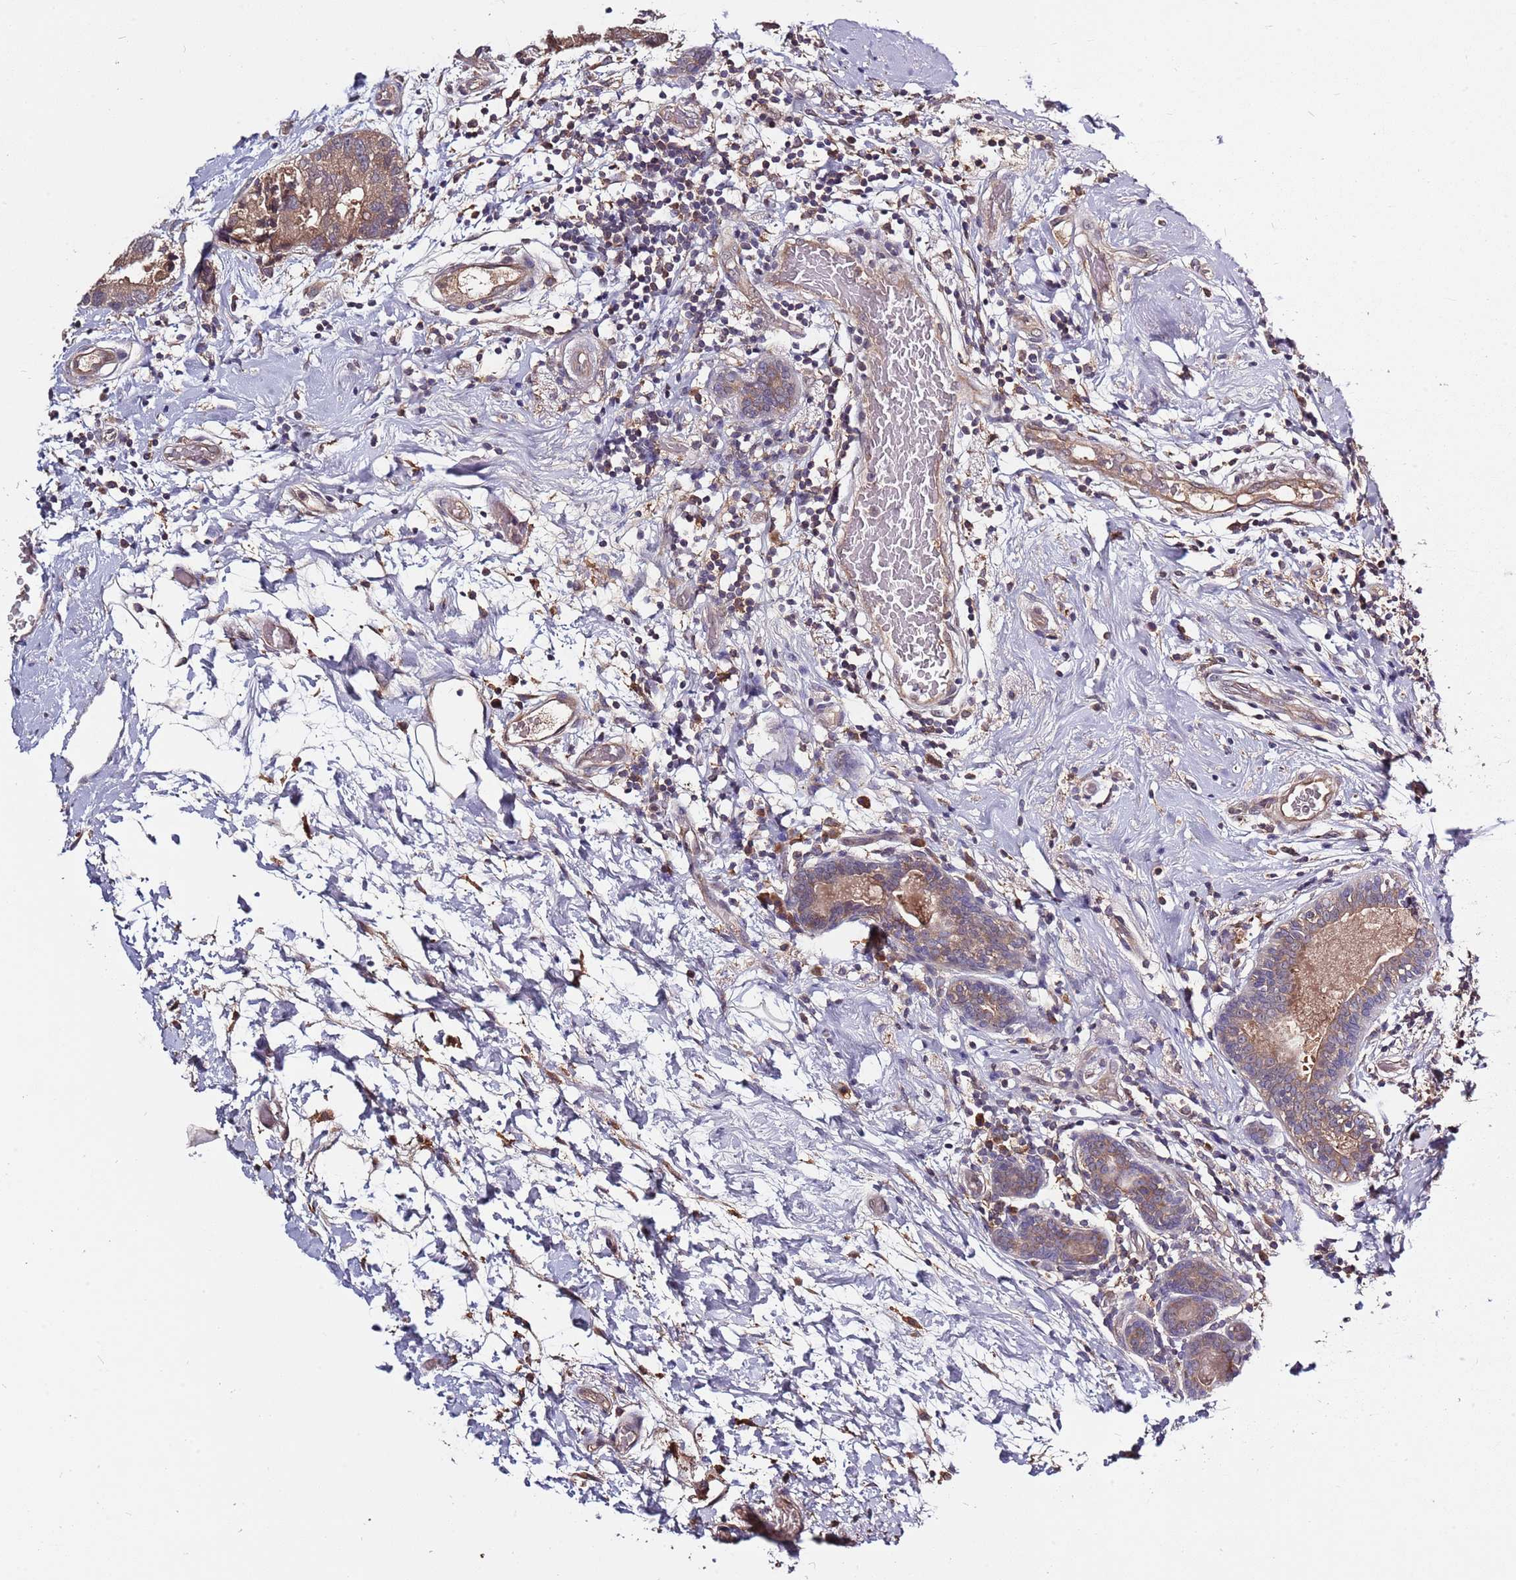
{"staining": {"intensity": "moderate", "quantity": ">75%", "location": "cytoplasmic/membranous"}, "tissue": "breast cancer", "cell_type": "Tumor cells", "image_type": "cancer", "snomed": [{"axis": "morphology", "description": "Duct carcinoma"}, {"axis": "topography", "description": "Breast"}], "caption": "Protein staining of breast cancer (invasive ductal carcinoma) tissue shows moderate cytoplasmic/membranous staining in approximately >75% of tumor cells.", "gene": "USP32", "patient": {"sex": "female", "age": 62}}